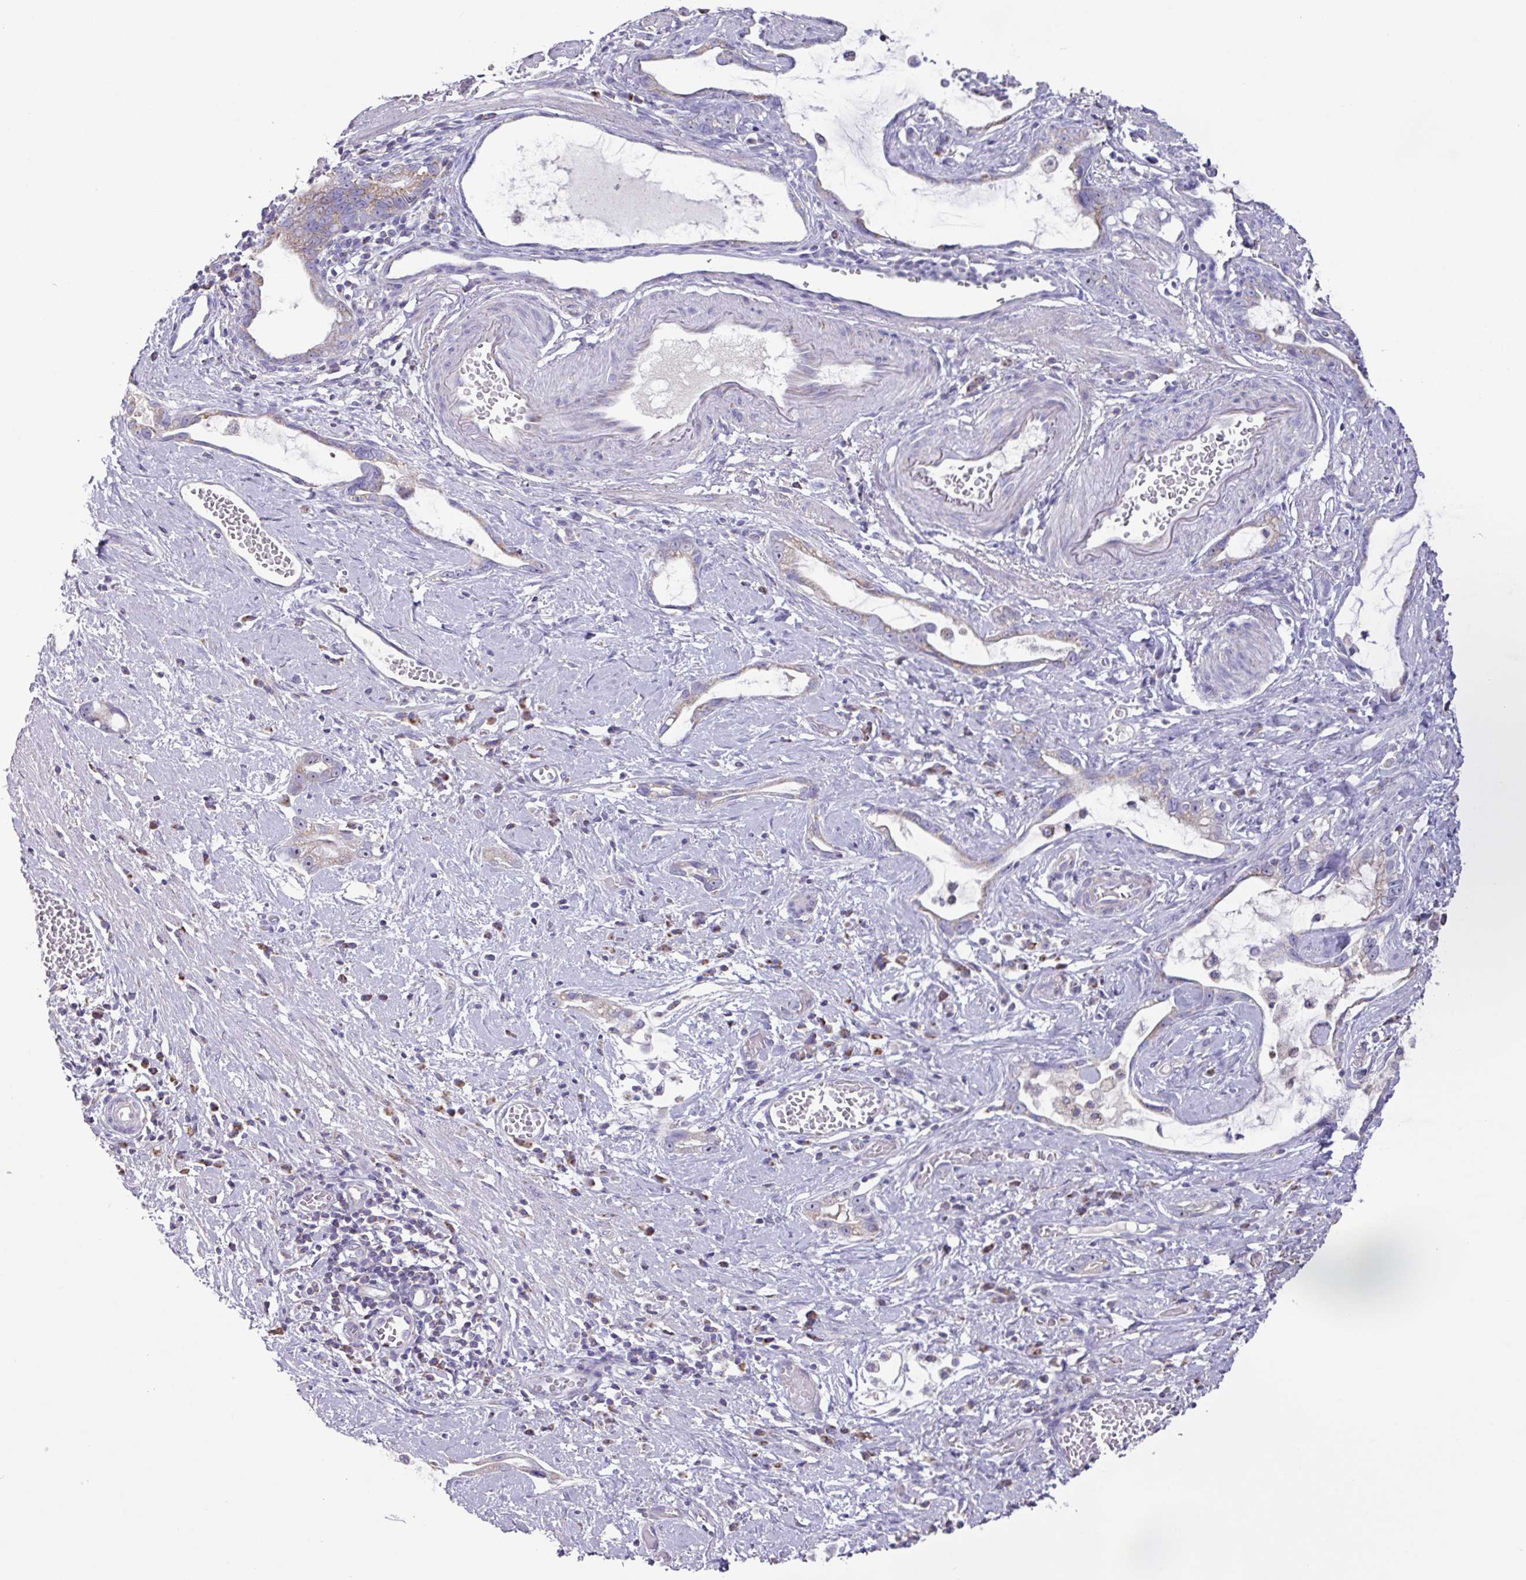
{"staining": {"intensity": "weak", "quantity": "<25%", "location": "cytoplasmic/membranous"}, "tissue": "stomach cancer", "cell_type": "Tumor cells", "image_type": "cancer", "snomed": [{"axis": "morphology", "description": "Adenocarcinoma, NOS"}, {"axis": "topography", "description": "Stomach"}], "caption": "Human adenocarcinoma (stomach) stained for a protein using immunohistochemistry demonstrates no staining in tumor cells.", "gene": "MT-ND4", "patient": {"sex": "male", "age": 55}}